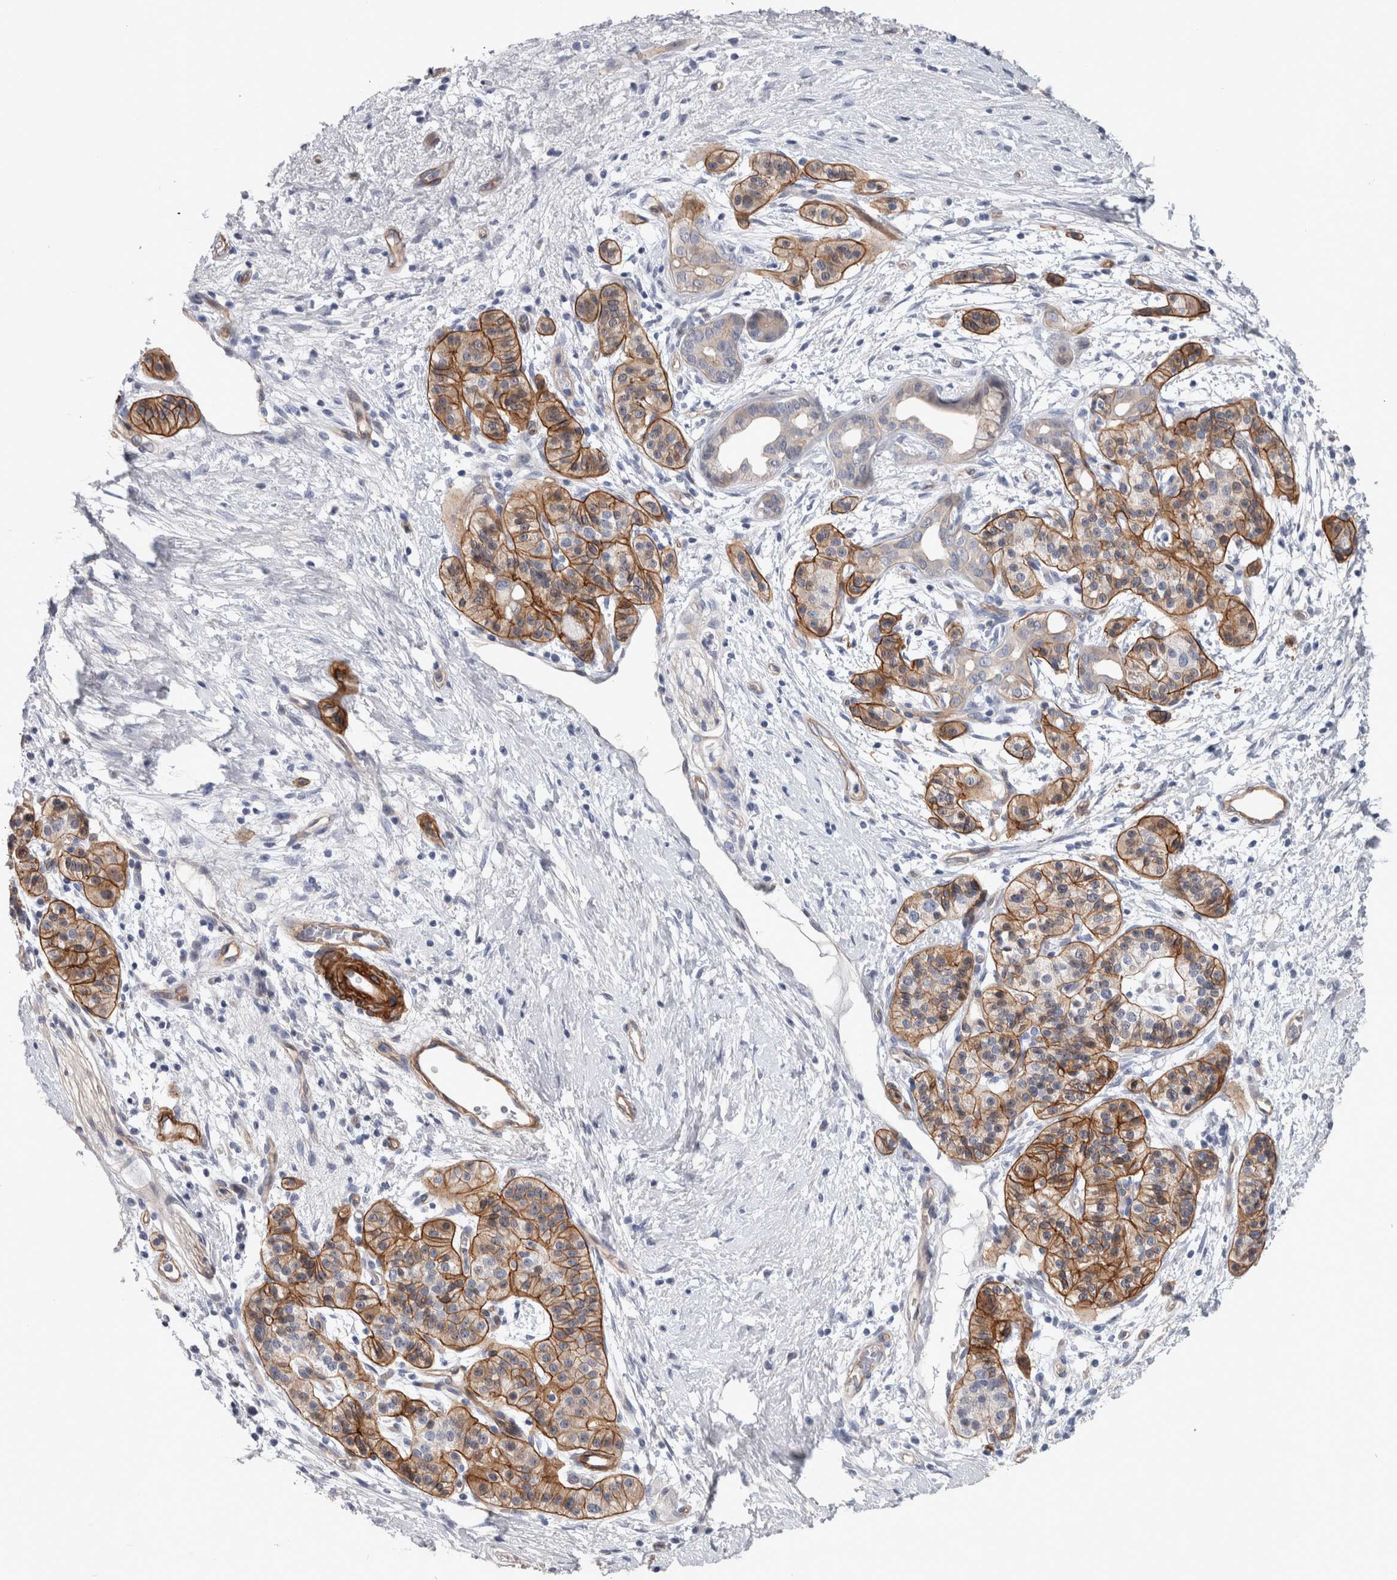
{"staining": {"intensity": "moderate", "quantity": ">75%", "location": "cytoplasmic/membranous"}, "tissue": "pancreatic cancer", "cell_type": "Tumor cells", "image_type": "cancer", "snomed": [{"axis": "morphology", "description": "Adenocarcinoma, NOS"}, {"axis": "topography", "description": "Pancreas"}], "caption": "About >75% of tumor cells in human pancreatic cancer demonstrate moderate cytoplasmic/membranous protein staining as visualized by brown immunohistochemical staining.", "gene": "BCAM", "patient": {"sex": "male", "age": 50}}